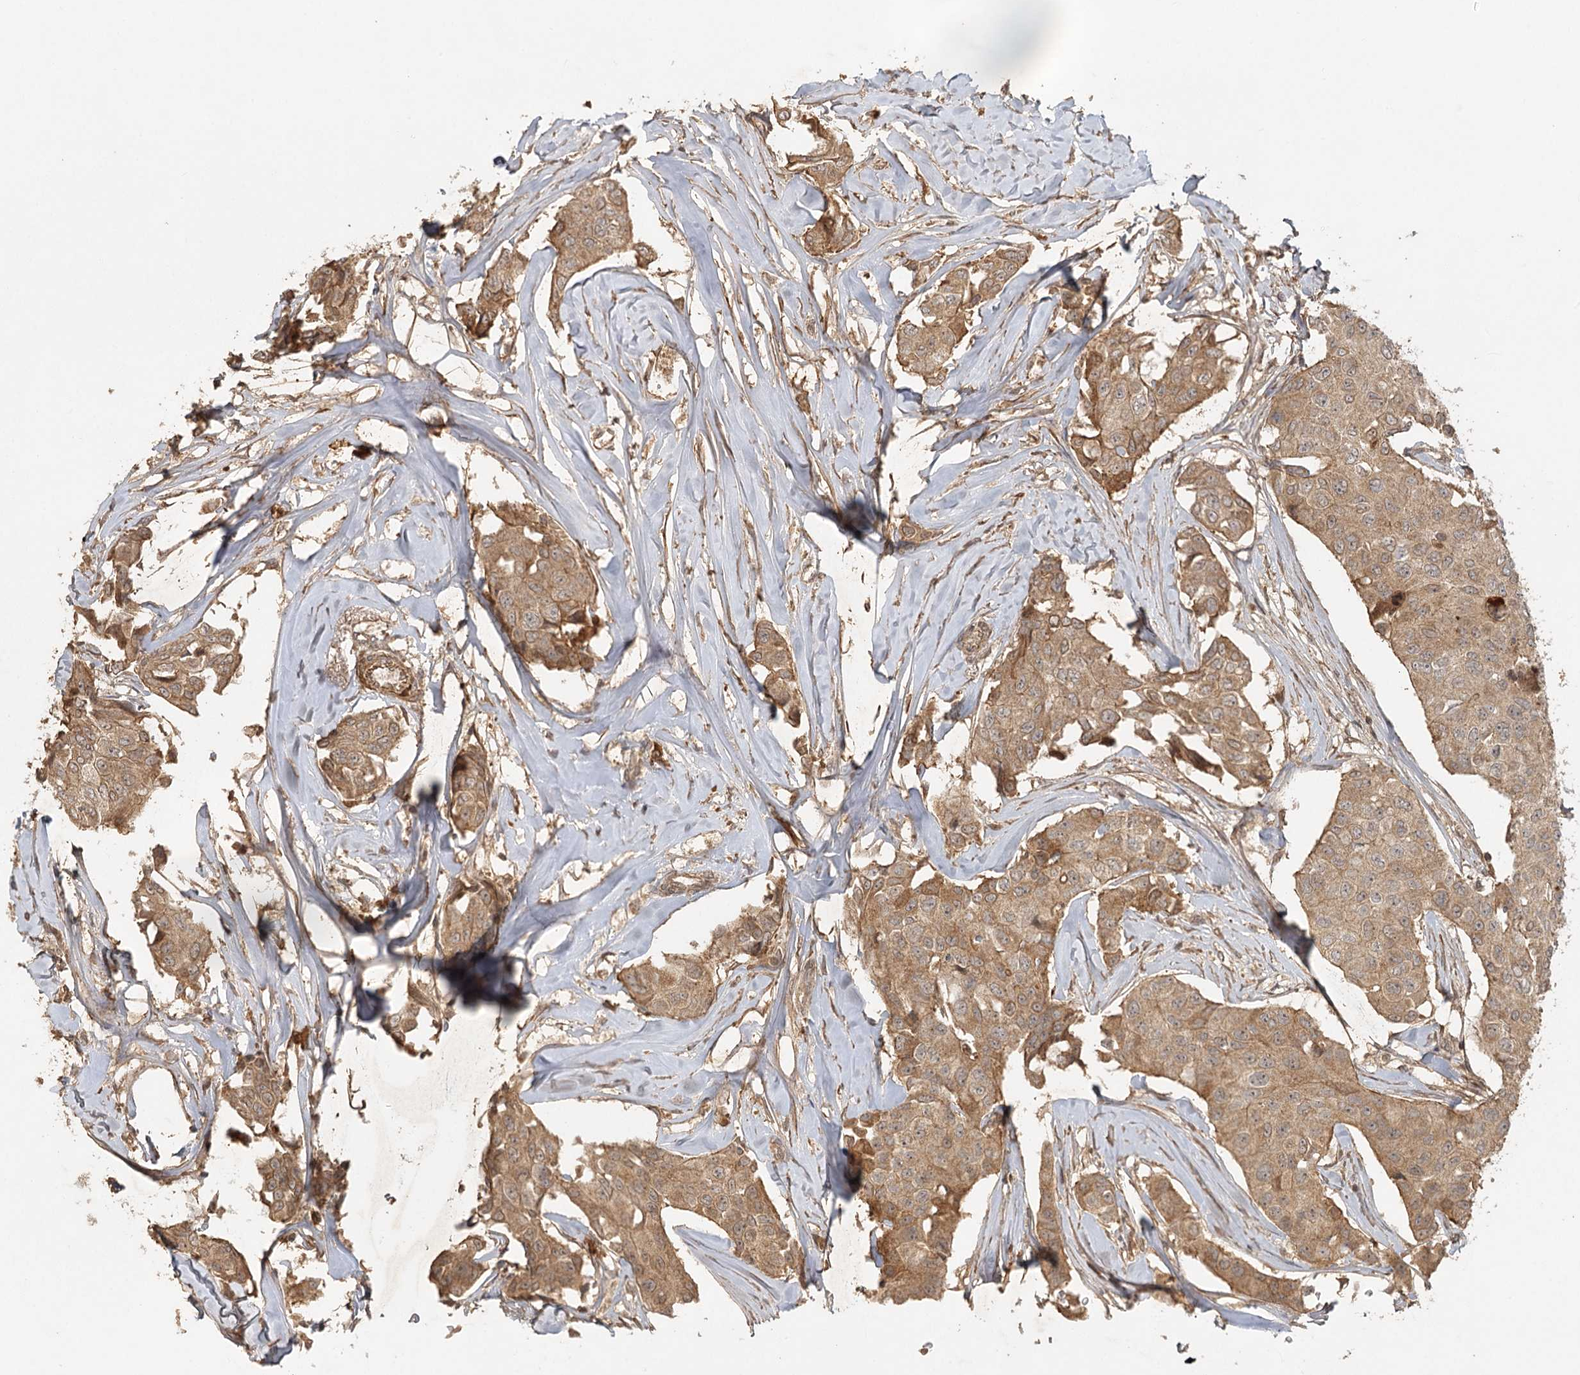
{"staining": {"intensity": "moderate", "quantity": ">75%", "location": "cytoplasmic/membranous"}, "tissue": "breast cancer", "cell_type": "Tumor cells", "image_type": "cancer", "snomed": [{"axis": "morphology", "description": "Duct carcinoma"}, {"axis": "topography", "description": "Breast"}], "caption": "Protein expression analysis of human breast invasive ductal carcinoma reveals moderate cytoplasmic/membranous staining in about >75% of tumor cells.", "gene": "ARL13A", "patient": {"sex": "female", "age": 80}}